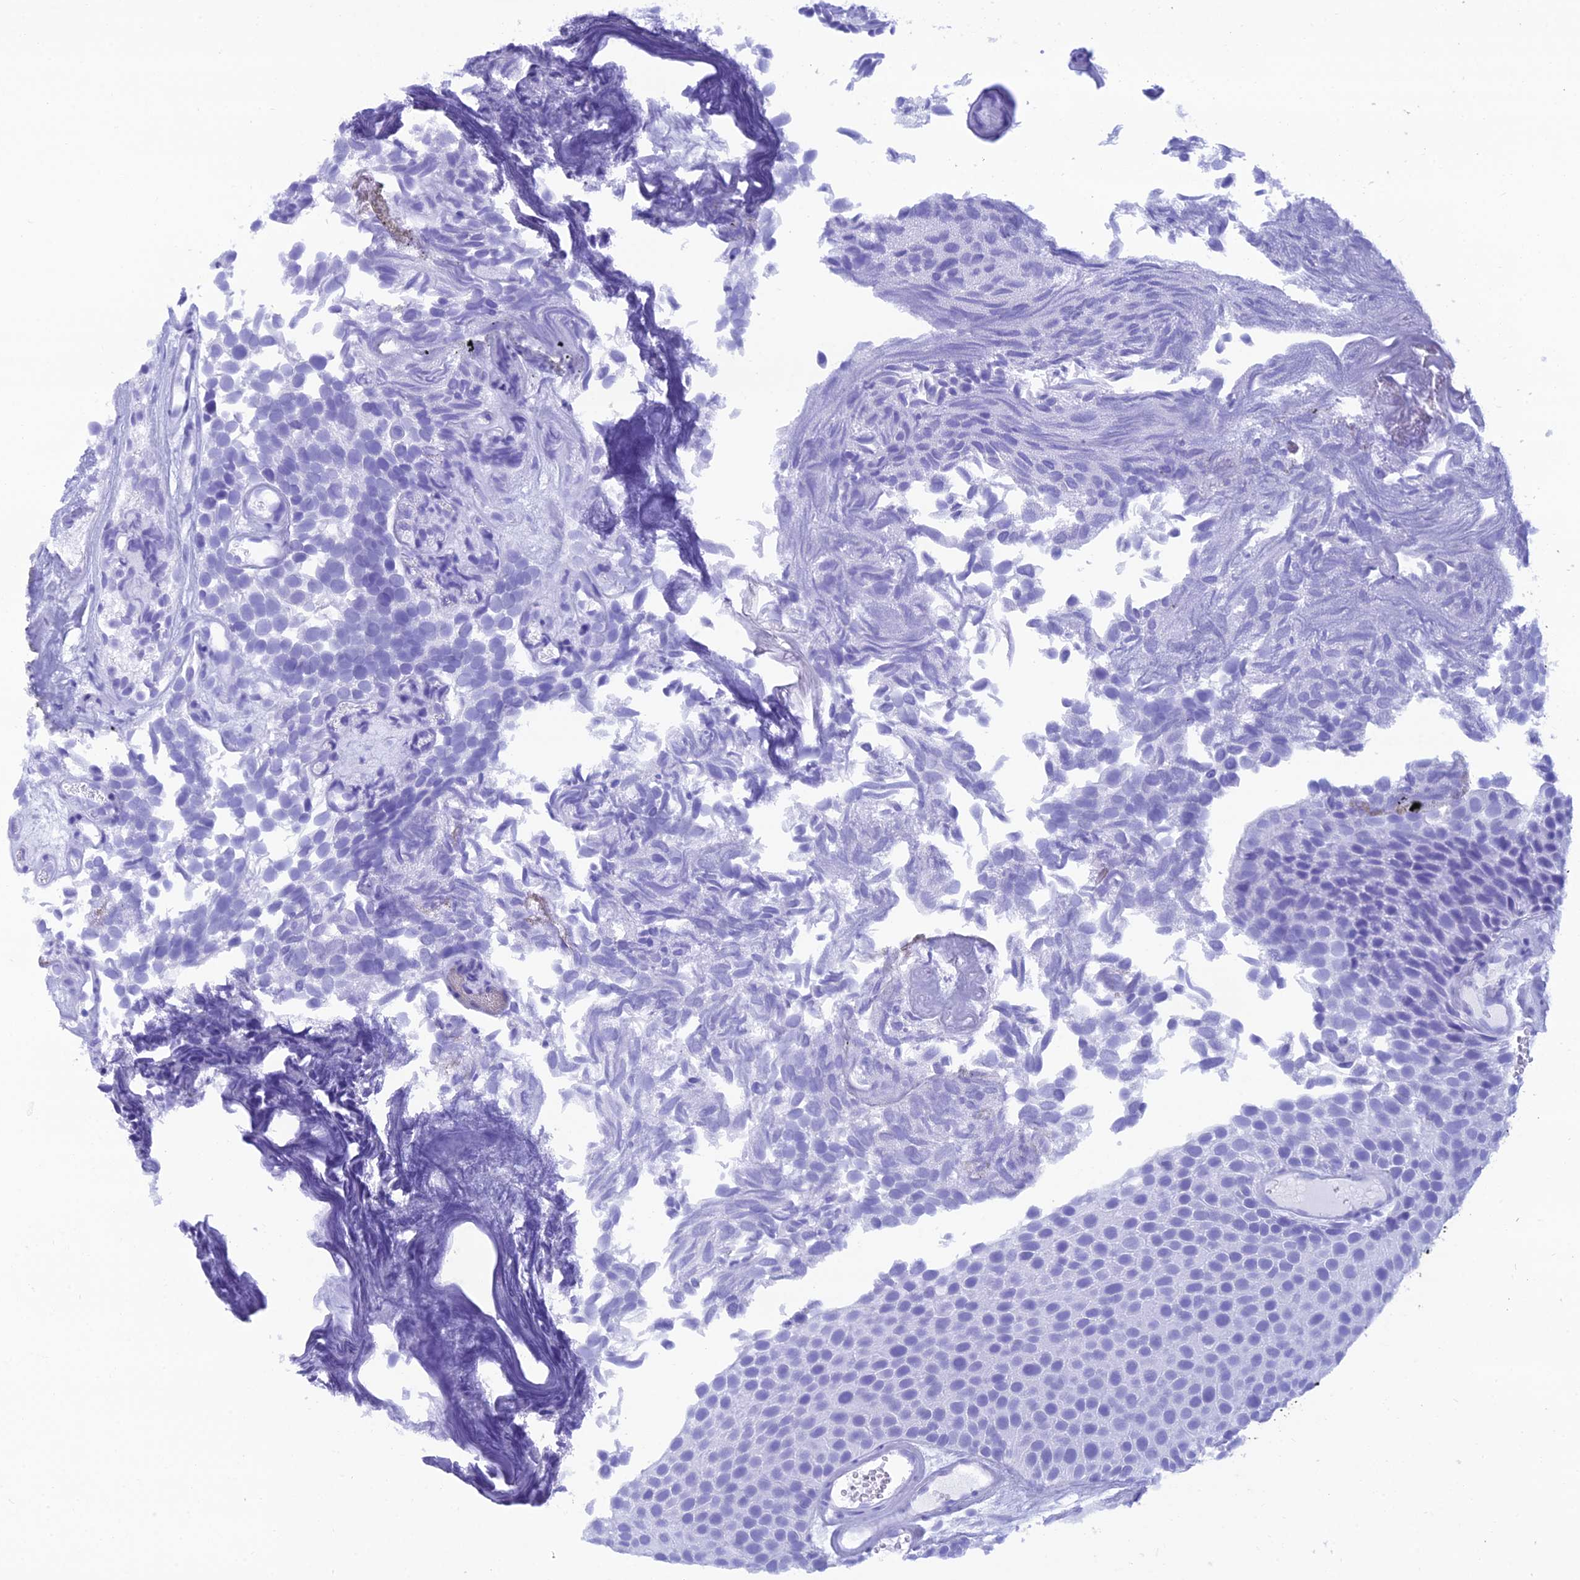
{"staining": {"intensity": "negative", "quantity": "none", "location": "none"}, "tissue": "urothelial cancer", "cell_type": "Tumor cells", "image_type": "cancer", "snomed": [{"axis": "morphology", "description": "Urothelial carcinoma, Low grade"}, {"axis": "topography", "description": "Urinary bladder"}], "caption": "Tumor cells show no significant protein positivity in low-grade urothelial carcinoma.", "gene": "CLCN7", "patient": {"sex": "male", "age": 89}}